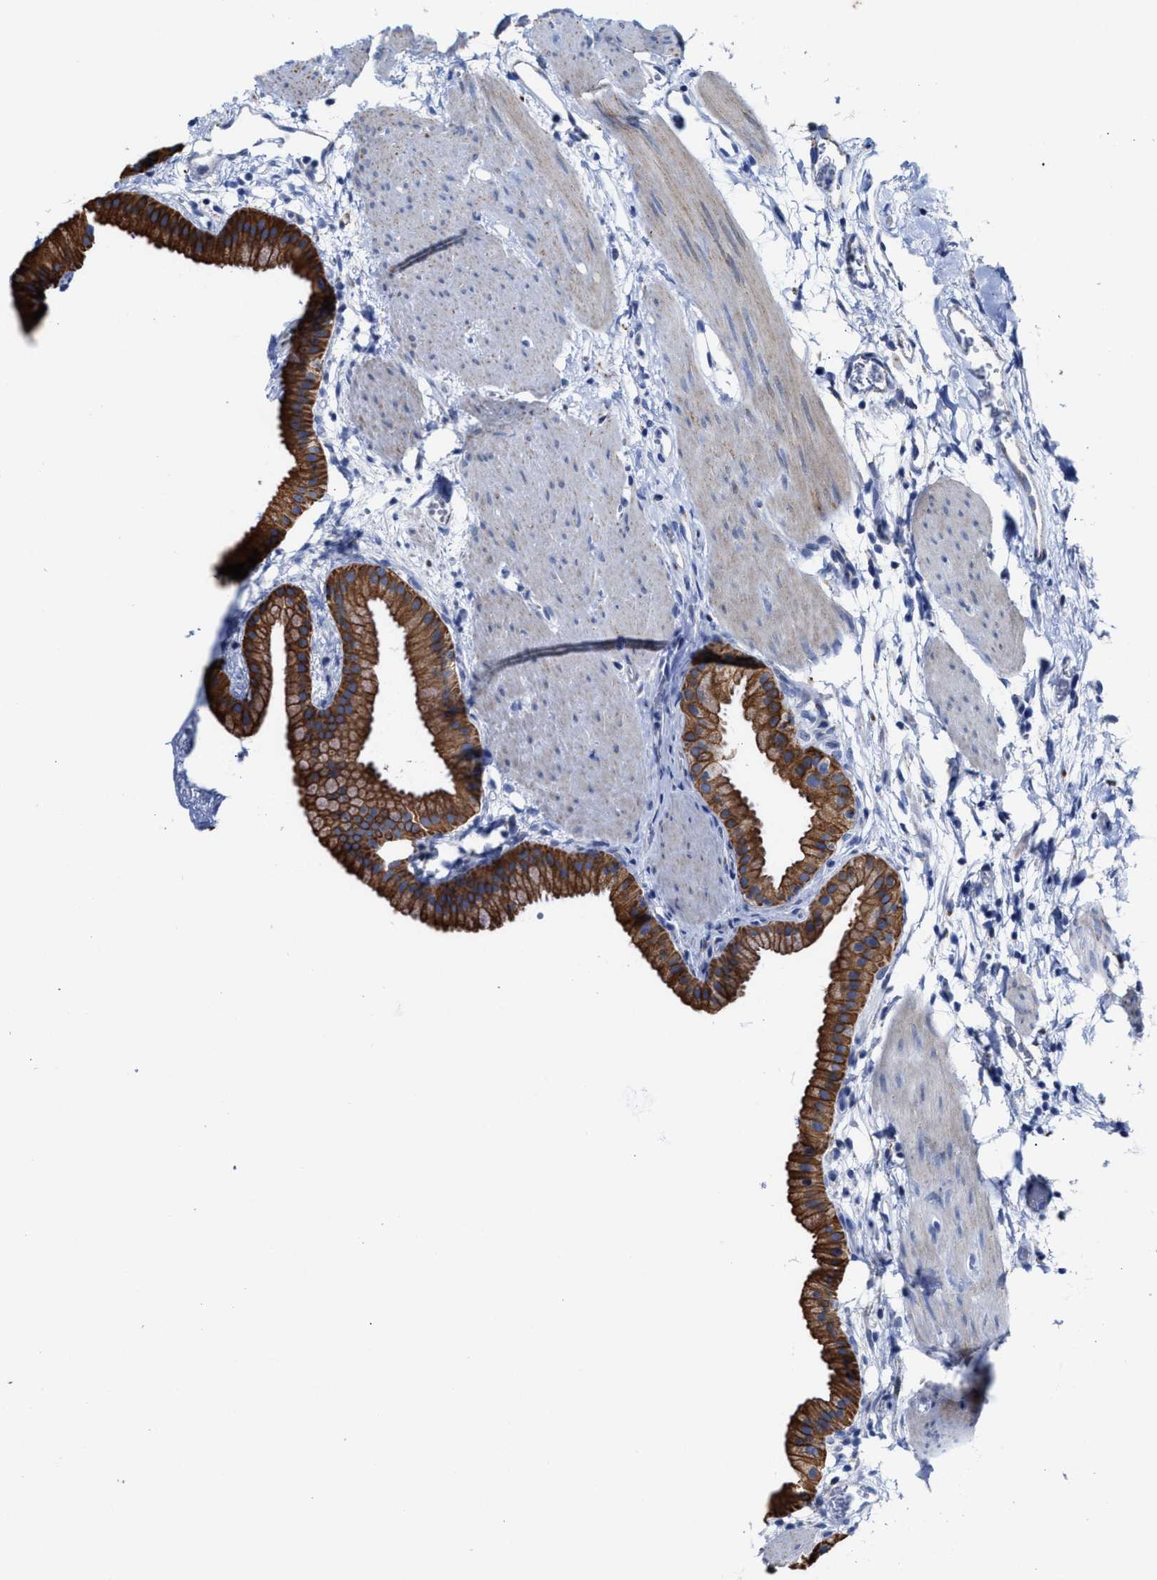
{"staining": {"intensity": "strong", "quantity": ">75%", "location": "cytoplasmic/membranous"}, "tissue": "gallbladder", "cell_type": "Glandular cells", "image_type": "normal", "snomed": [{"axis": "morphology", "description": "Normal tissue, NOS"}, {"axis": "topography", "description": "Gallbladder"}], "caption": "Protein analysis of normal gallbladder shows strong cytoplasmic/membranous positivity in about >75% of glandular cells.", "gene": "JAG1", "patient": {"sex": "female", "age": 64}}